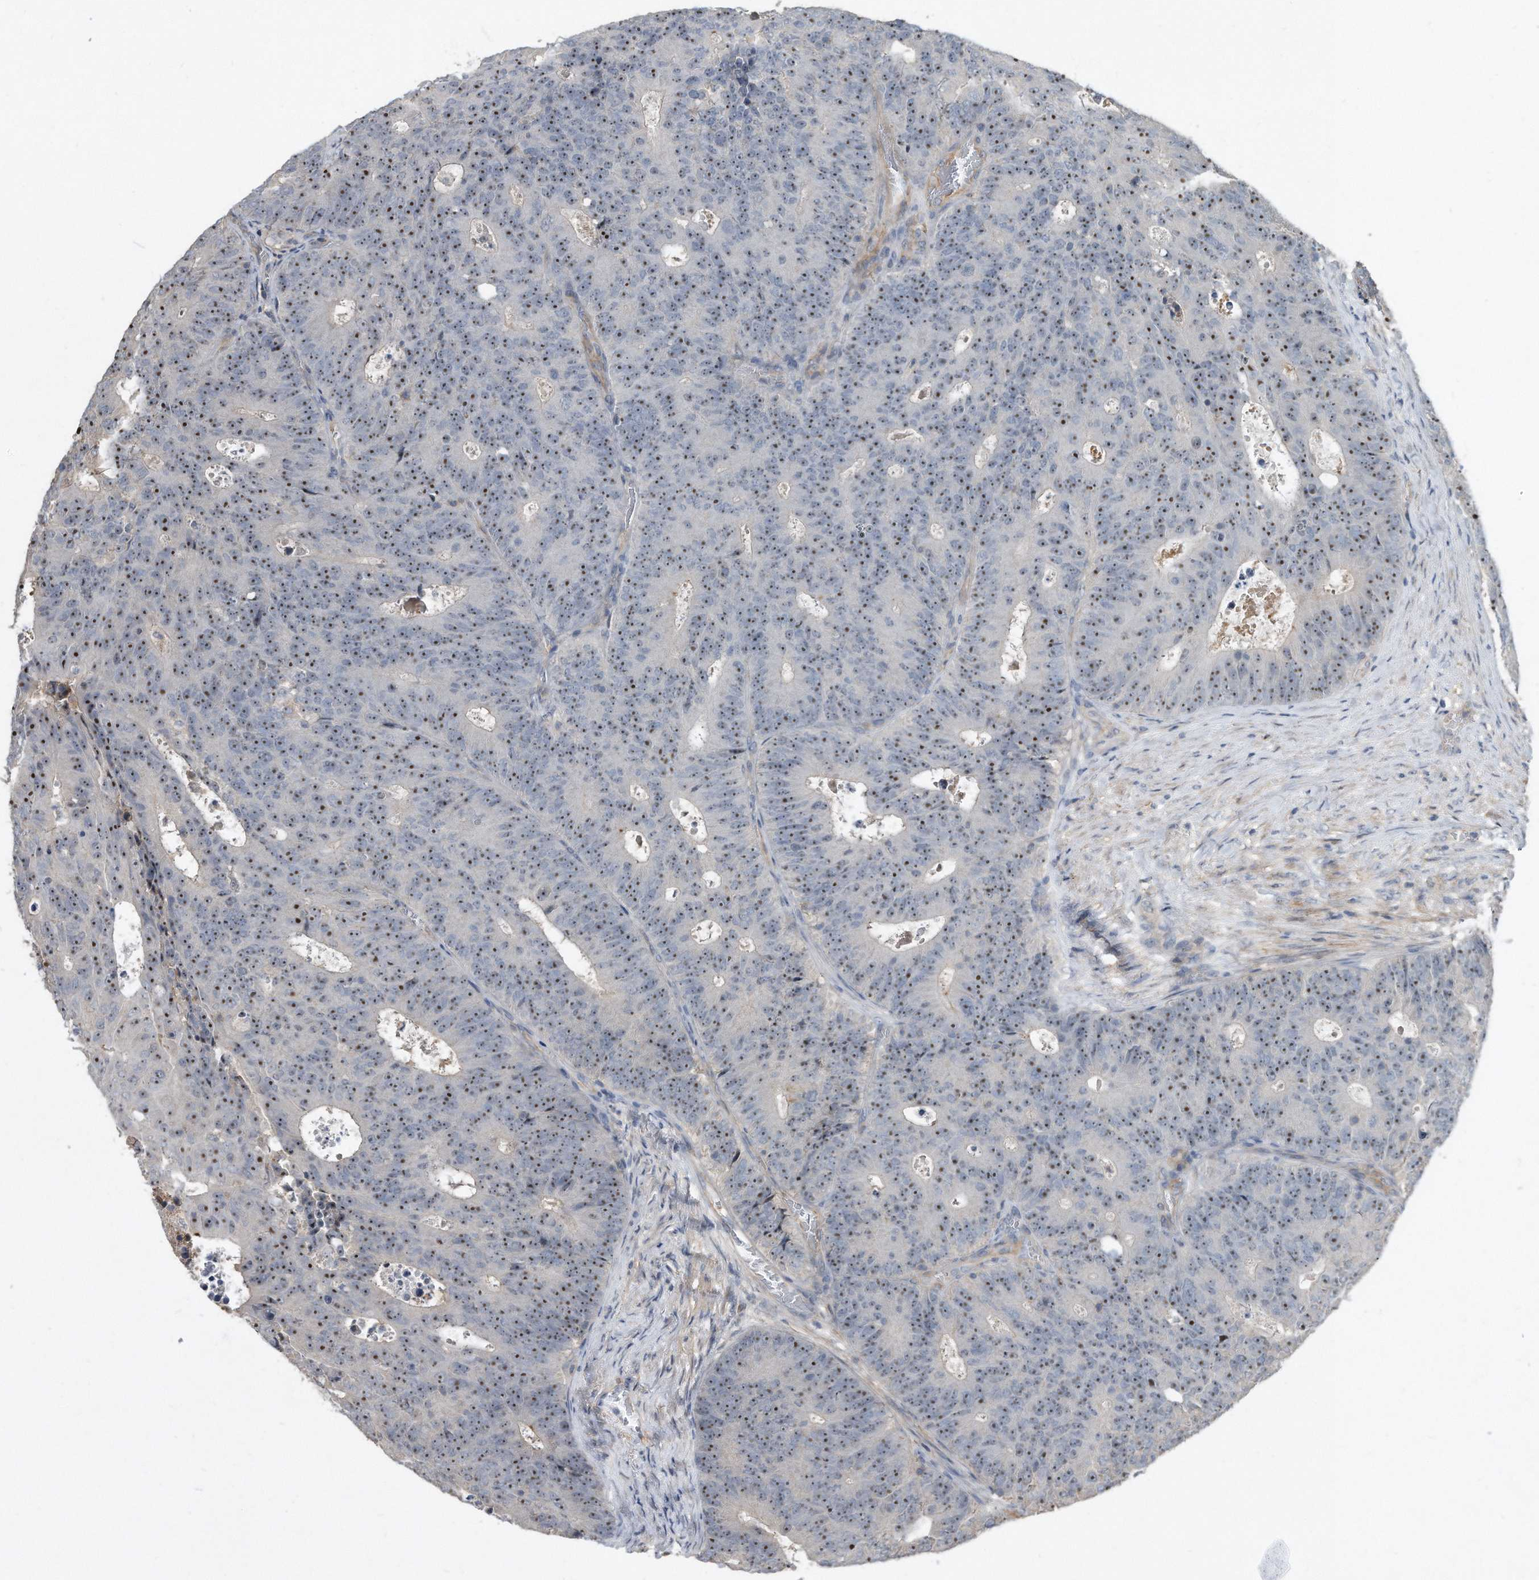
{"staining": {"intensity": "moderate", "quantity": ">75%", "location": "nuclear"}, "tissue": "colorectal cancer", "cell_type": "Tumor cells", "image_type": "cancer", "snomed": [{"axis": "morphology", "description": "Adenocarcinoma, NOS"}, {"axis": "topography", "description": "Colon"}], "caption": "Protein staining by immunohistochemistry (IHC) demonstrates moderate nuclear expression in about >75% of tumor cells in colorectal cancer (adenocarcinoma).", "gene": "PGBD2", "patient": {"sex": "male", "age": 87}}